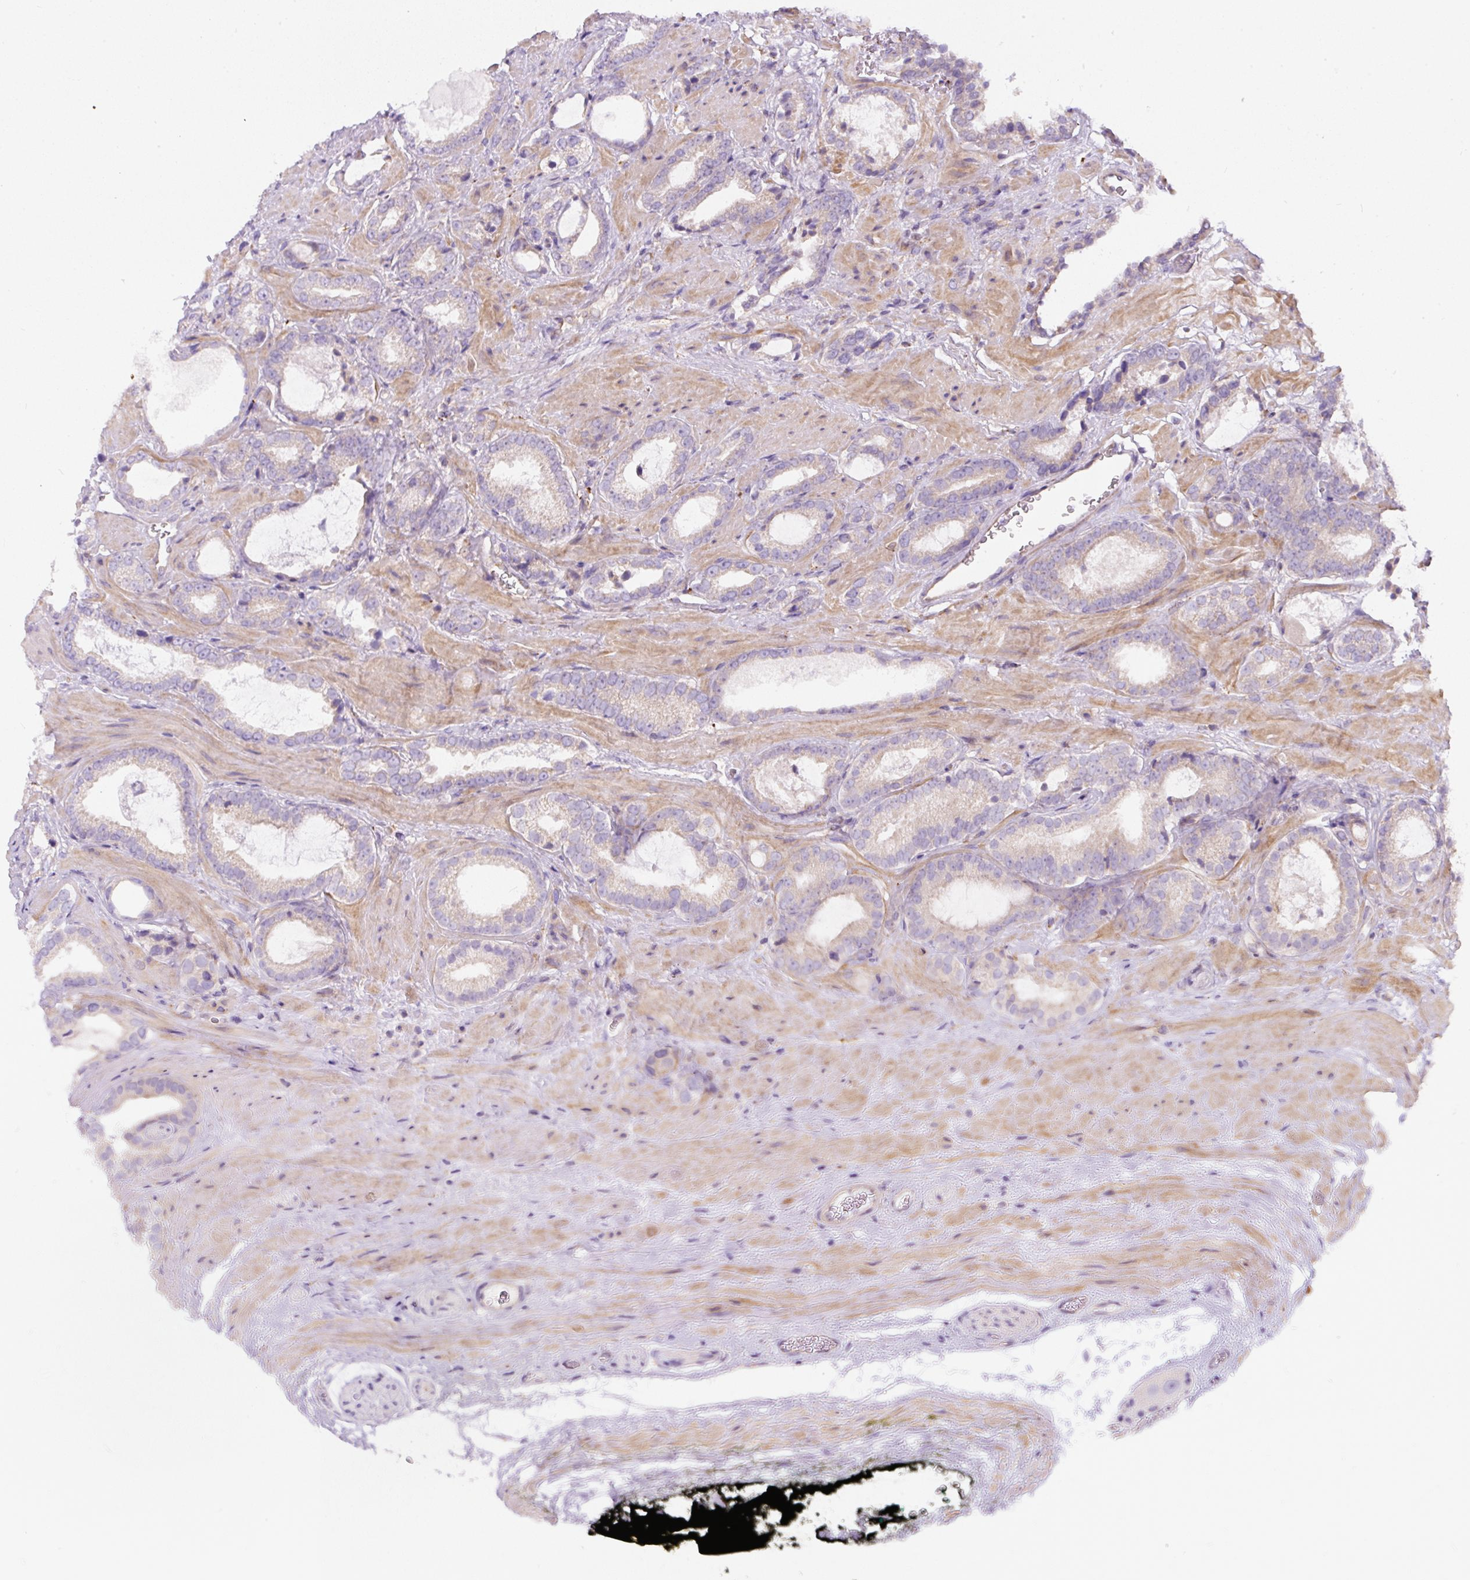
{"staining": {"intensity": "weak", "quantity": "<25%", "location": "cytoplasmic/membranous"}, "tissue": "prostate cancer", "cell_type": "Tumor cells", "image_type": "cancer", "snomed": [{"axis": "morphology", "description": "Adenocarcinoma, Low grade"}, {"axis": "topography", "description": "Prostate"}], "caption": "Immunohistochemistry (IHC) of human prostate cancer demonstrates no positivity in tumor cells.", "gene": "ERAP2", "patient": {"sex": "male", "age": 62}}